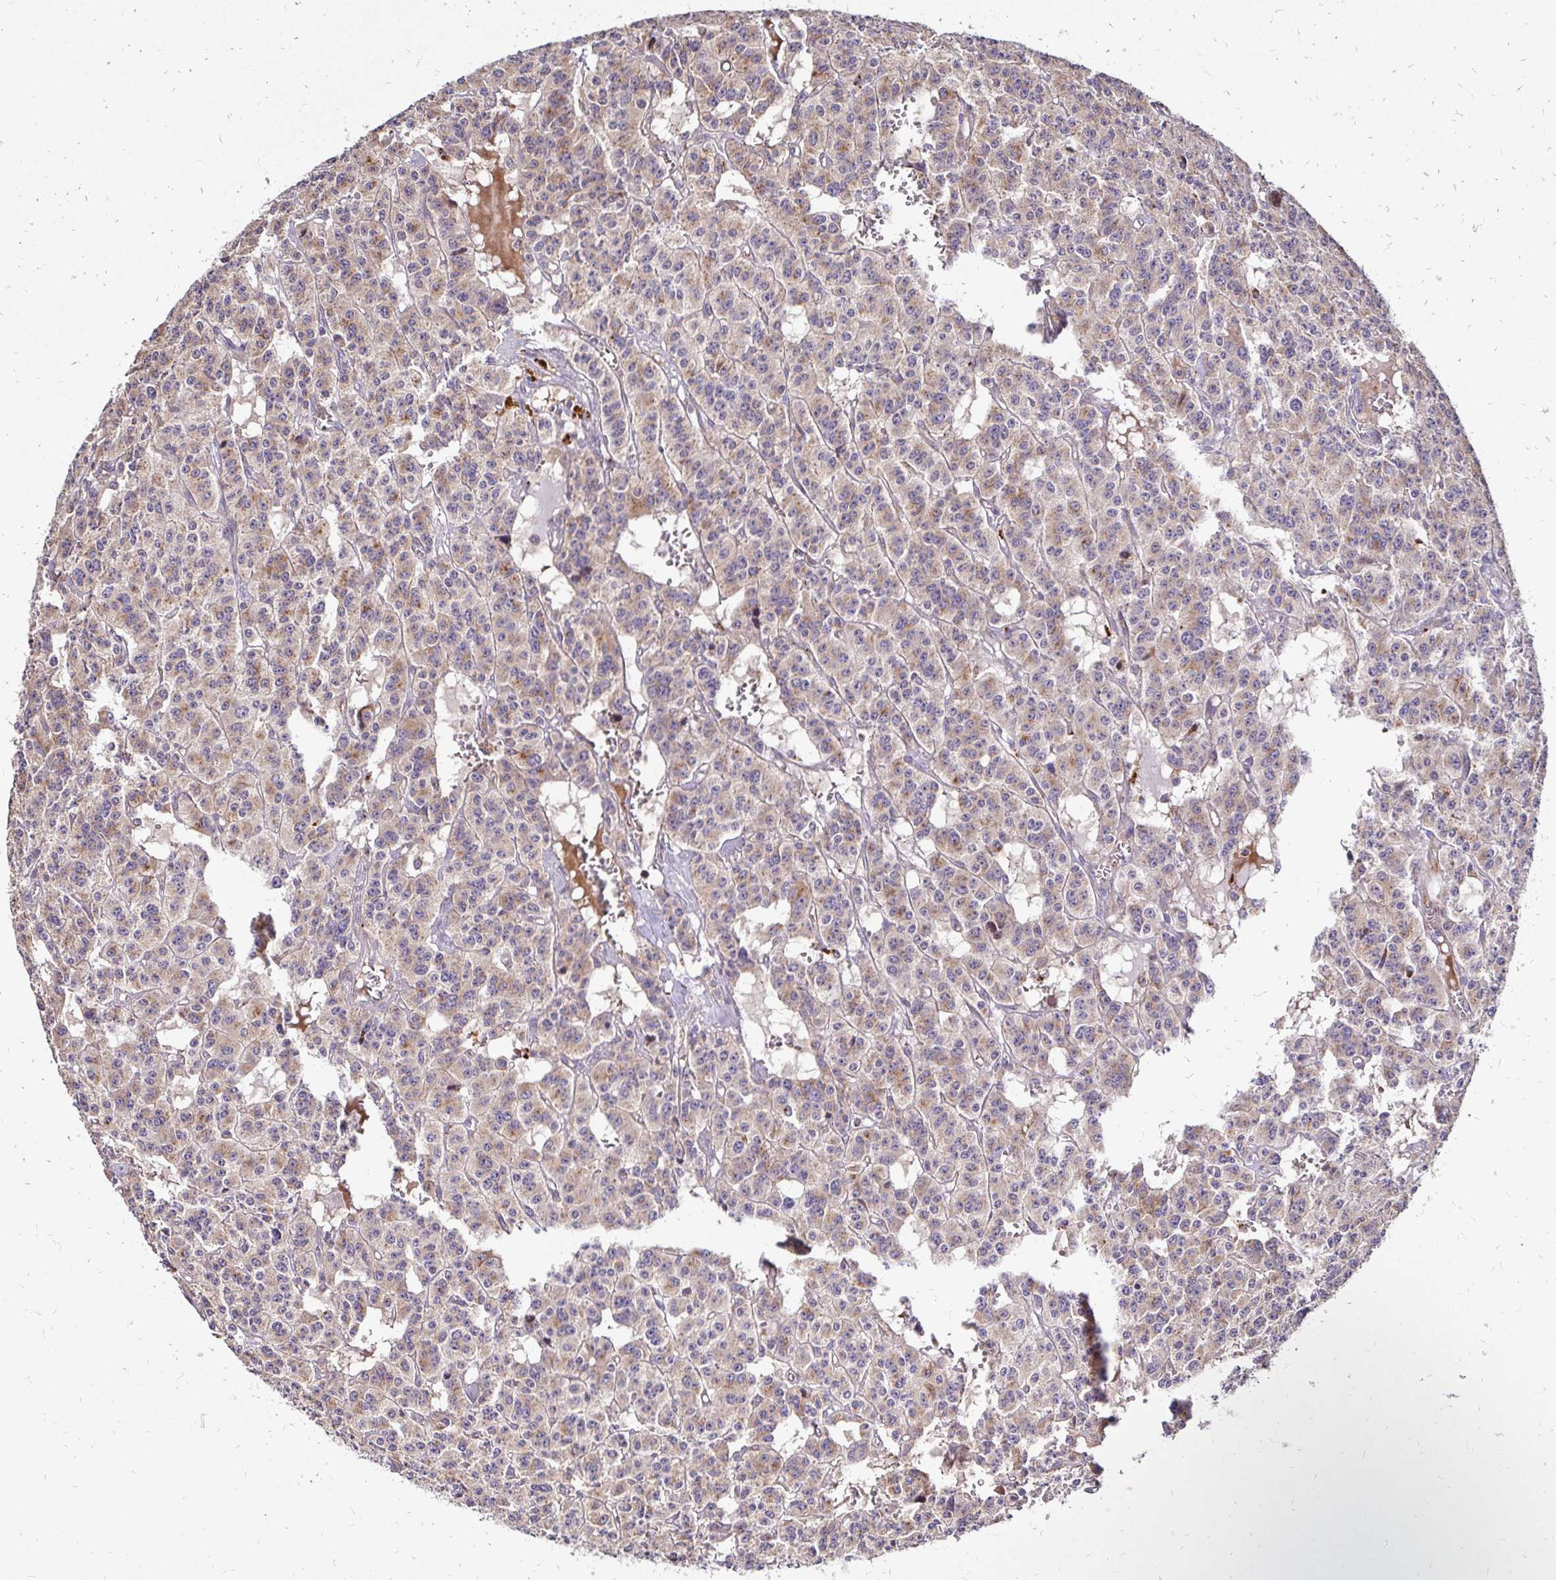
{"staining": {"intensity": "weak", "quantity": "25%-75%", "location": "cytoplasmic/membranous"}, "tissue": "carcinoid", "cell_type": "Tumor cells", "image_type": "cancer", "snomed": [{"axis": "morphology", "description": "Carcinoid, malignant, NOS"}, {"axis": "topography", "description": "Lung"}], "caption": "This micrograph reveals immunohistochemistry (IHC) staining of human carcinoid, with low weak cytoplasmic/membranous staining in approximately 25%-75% of tumor cells.", "gene": "IDUA", "patient": {"sex": "female", "age": 71}}